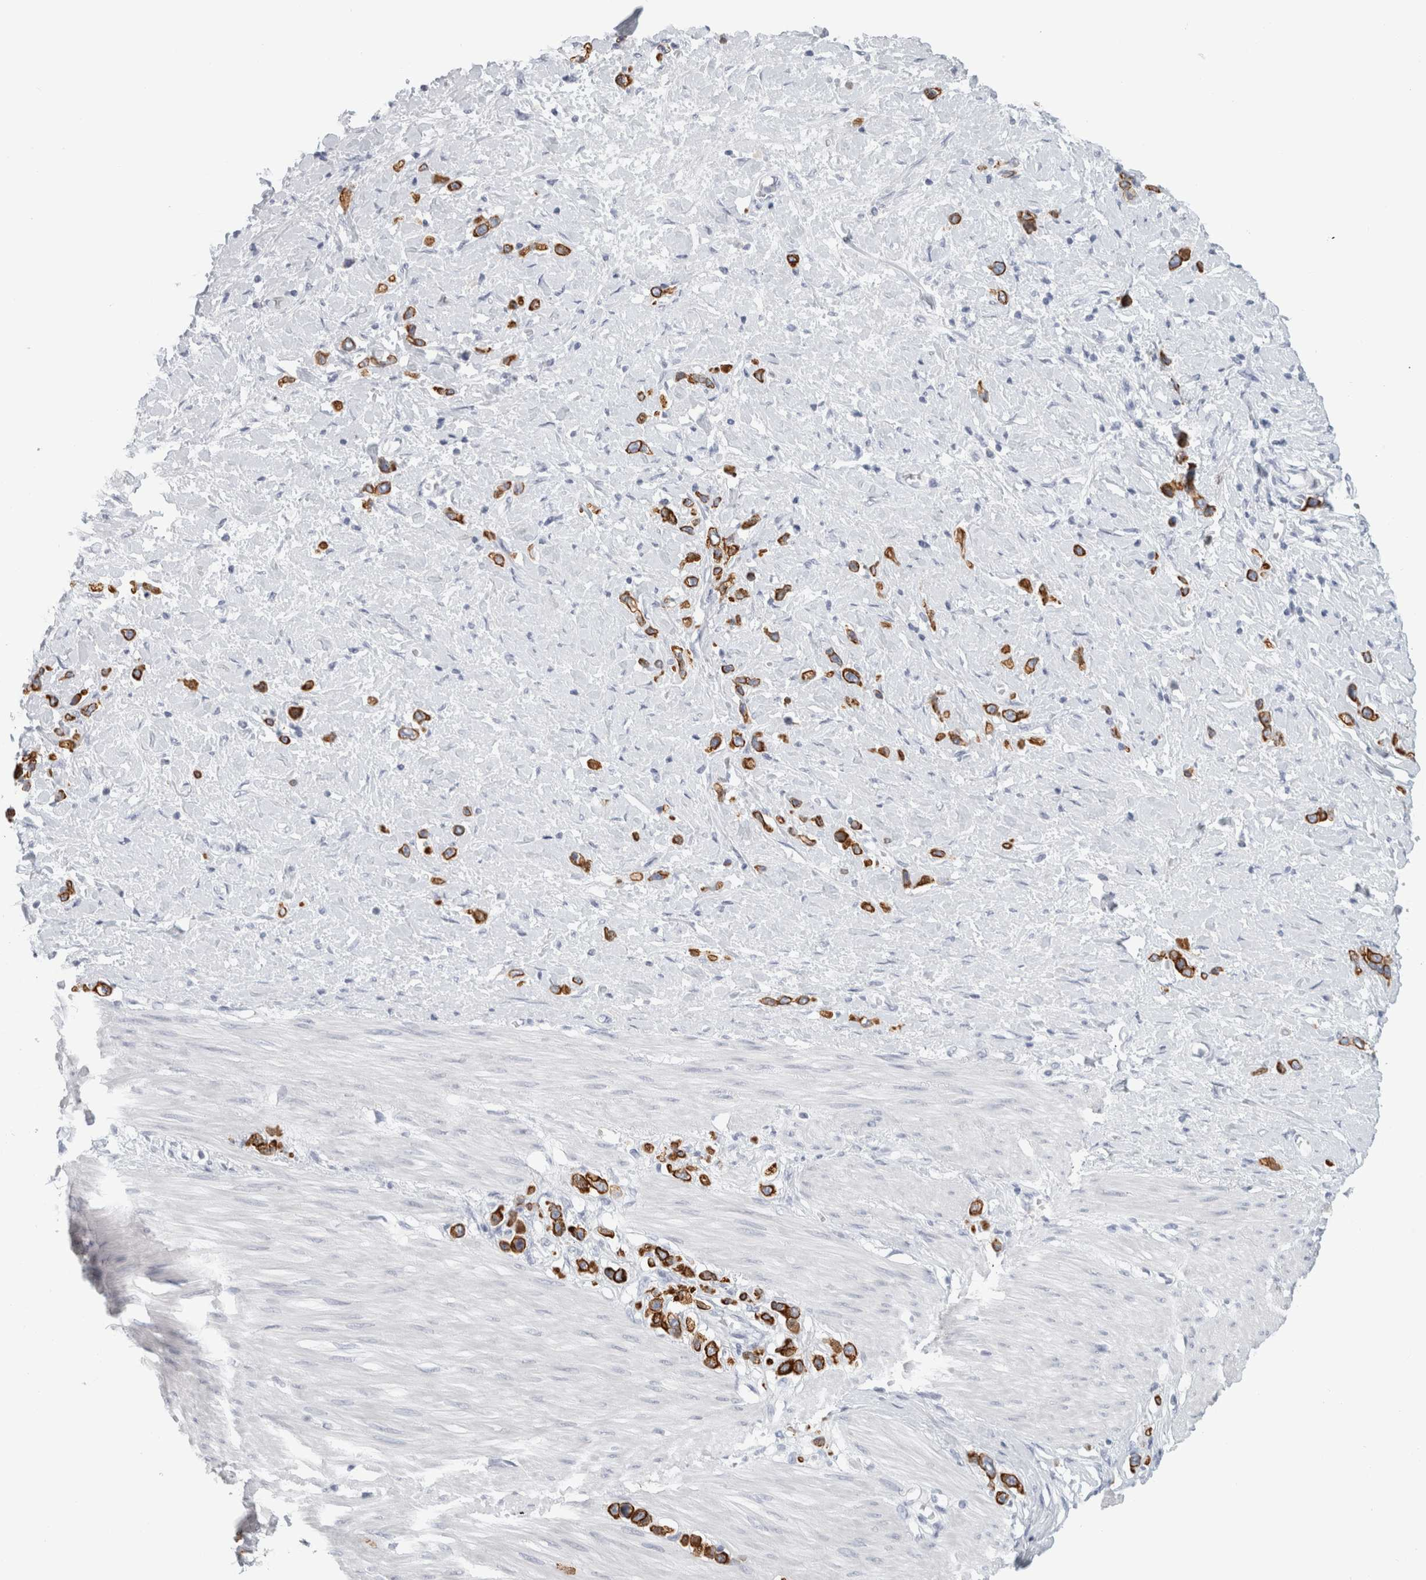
{"staining": {"intensity": "strong", "quantity": ">75%", "location": "cytoplasmic/membranous"}, "tissue": "stomach cancer", "cell_type": "Tumor cells", "image_type": "cancer", "snomed": [{"axis": "morphology", "description": "Adenocarcinoma, NOS"}, {"axis": "topography", "description": "Stomach"}], "caption": "Protein expression analysis of stomach adenocarcinoma reveals strong cytoplasmic/membranous positivity in about >75% of tumor cells. Using DAB (3,3'-diaminobenzidine) (brown) and hematoxylin (blue) stains, captured at high magnification using brightfield microscopy.", "gene": "SLC28A3", "patient": {"sex": "female", "age": 65}}